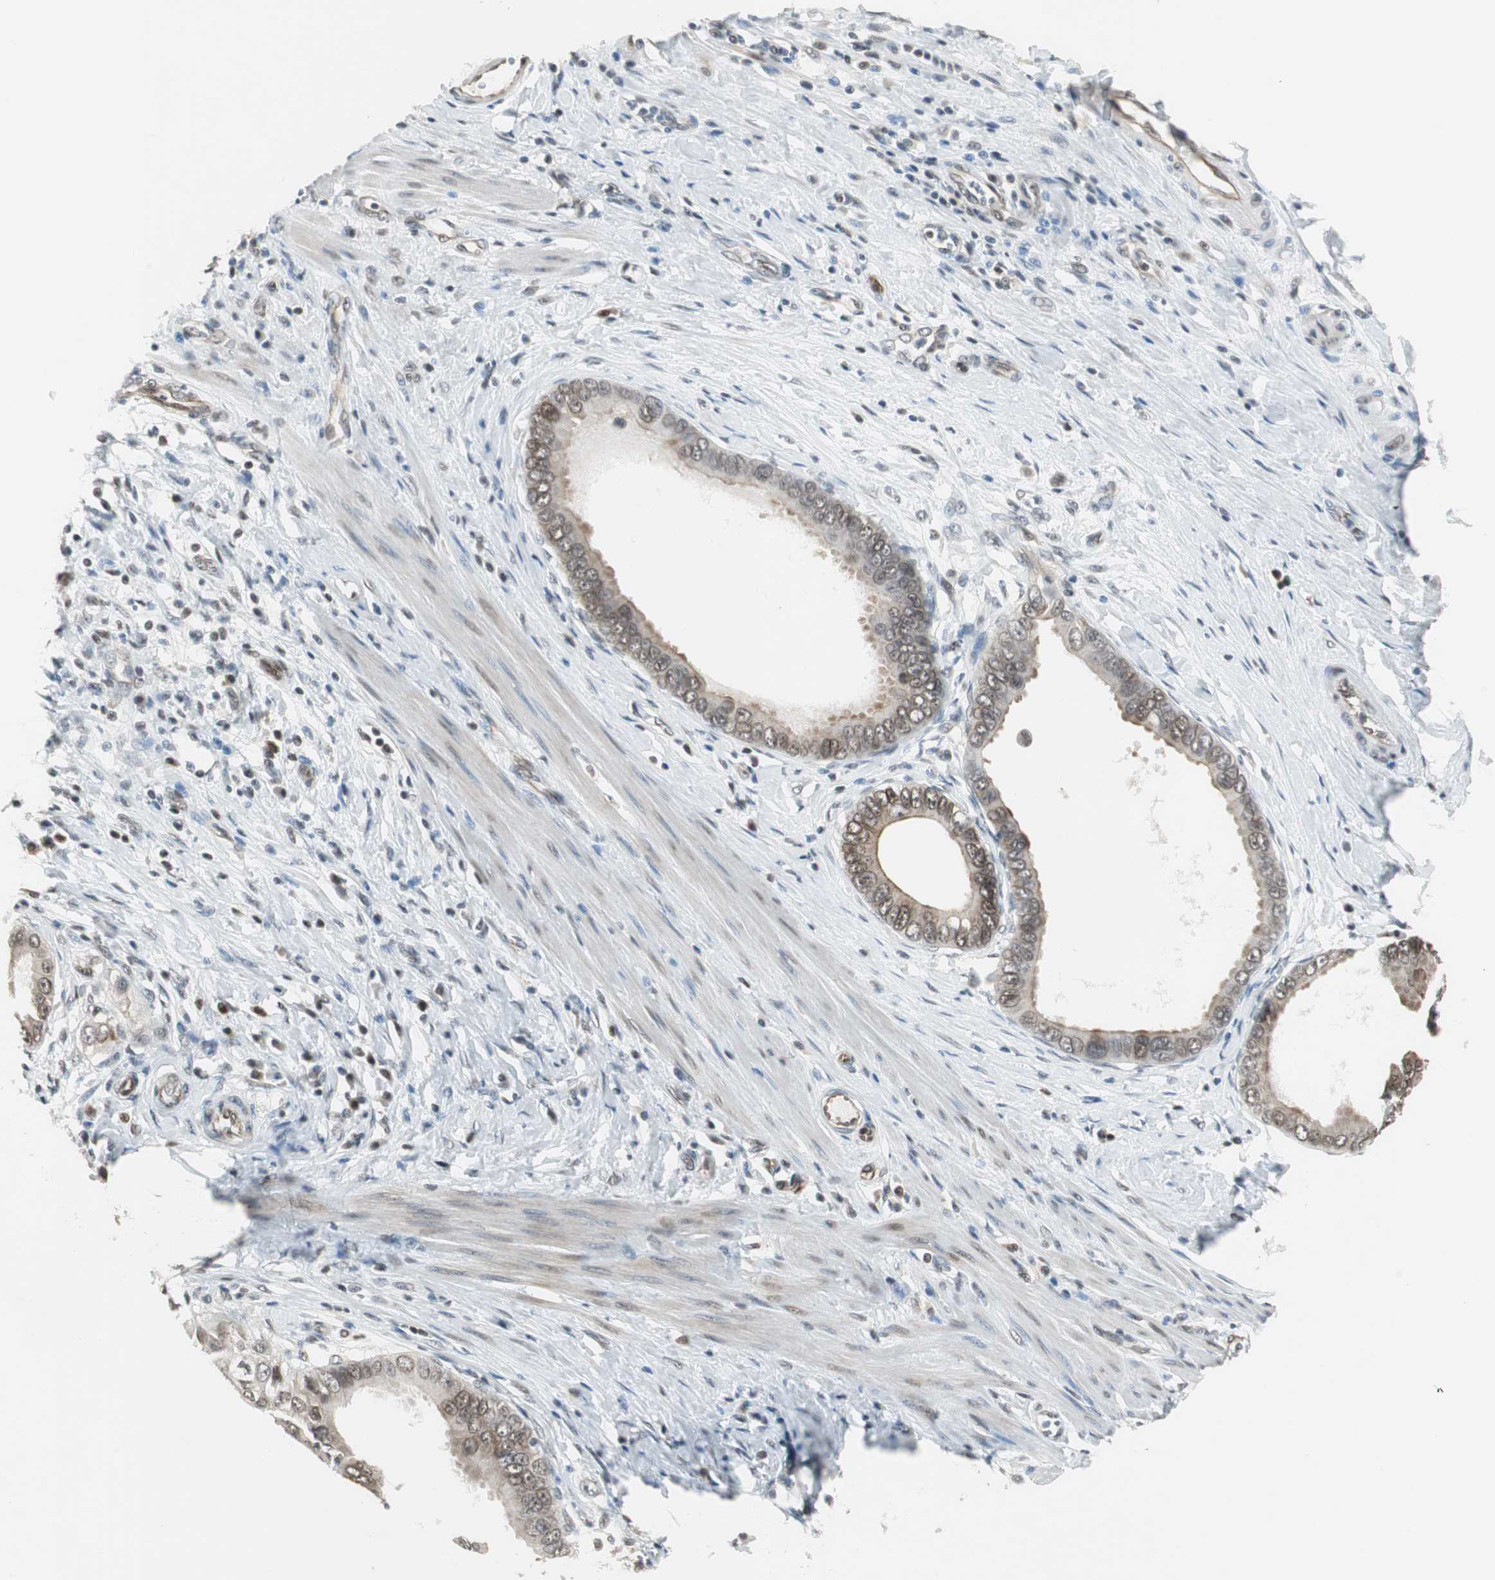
{"staining": {"intensity": "moderate", "quantity": ">75%", "location": "cytoplasmic/membranous,nuclear"}, "tissue": "pancreatic cancer", "cell_type": "Tumor cells", "image_type": "cancer", "snomed": [{"axis": "morphology", "description": "Normal tissue, NOS"}, {"axis": "topography", "description": "Lymph node"}], "caption": "Pancreatic cancer was stained to show a protein in brown. There is medium levels of moderate cytoplasmic/membranous and nuclear expression in approximately >75% of tumor cells. (DAB IHC with brightfield microscopy, high magnification).", "gene": "ZBTB17", "patient": {"sex": "male", "age": 50}}